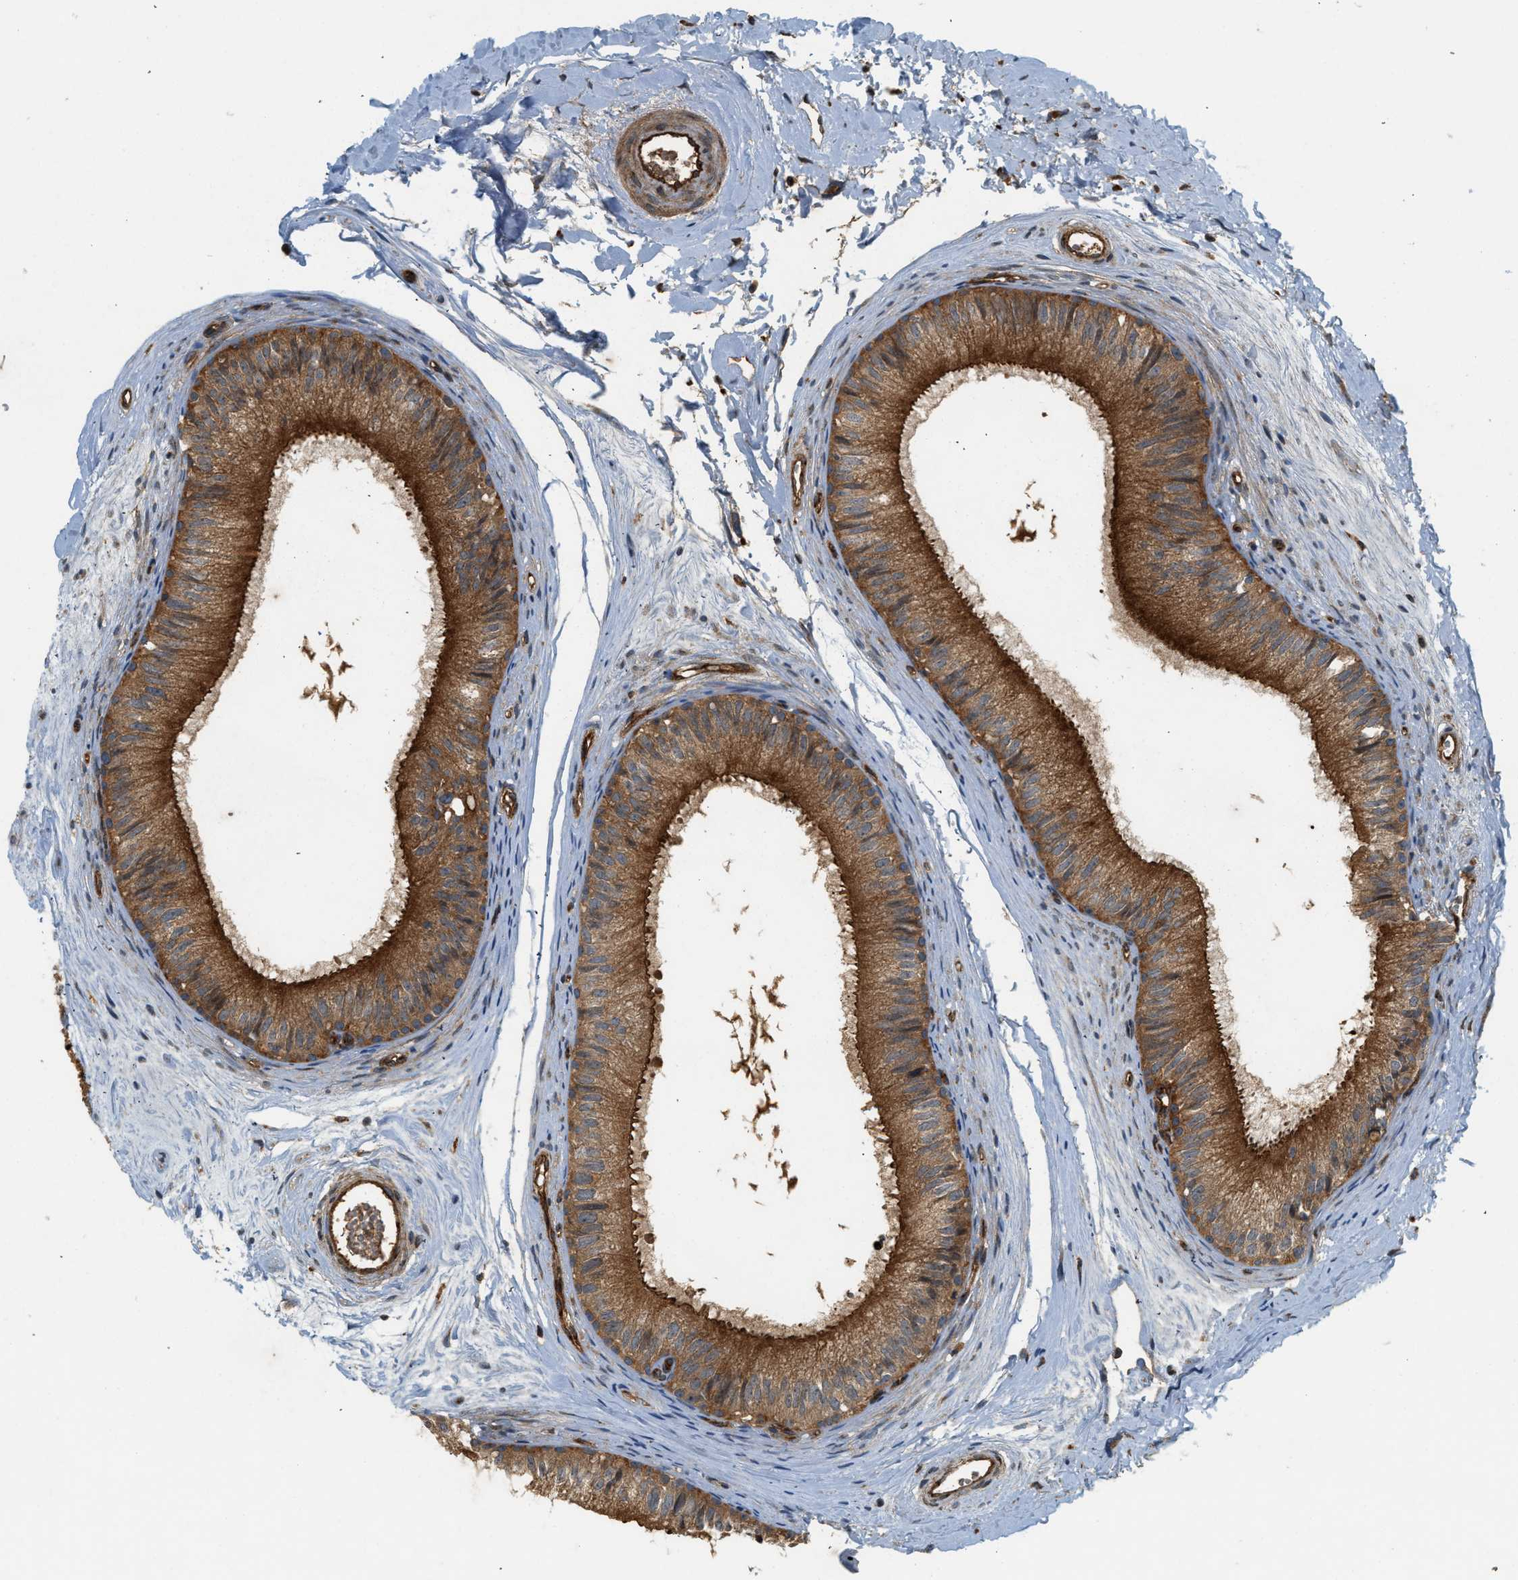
{"staining": {"intensity": "strong", "quantity": ">75%", "location": "cytoplasmic/membranous"}, "tissue": "epididymis", "cell_type": "Glandular cells", "image_type": "normal", "snomed": [{"axis": "morphology", "description": "Normal tissue, NOS"}, {"axis": "topography", "description": "Epididymis"}], "caption": "Protein staining of normal epididymis reveals strong cytoplasmic/membranous positivity in about >75% of glandular cells.", "gene": "HIP1", "patient": {"sex": "male", "age": 56}}